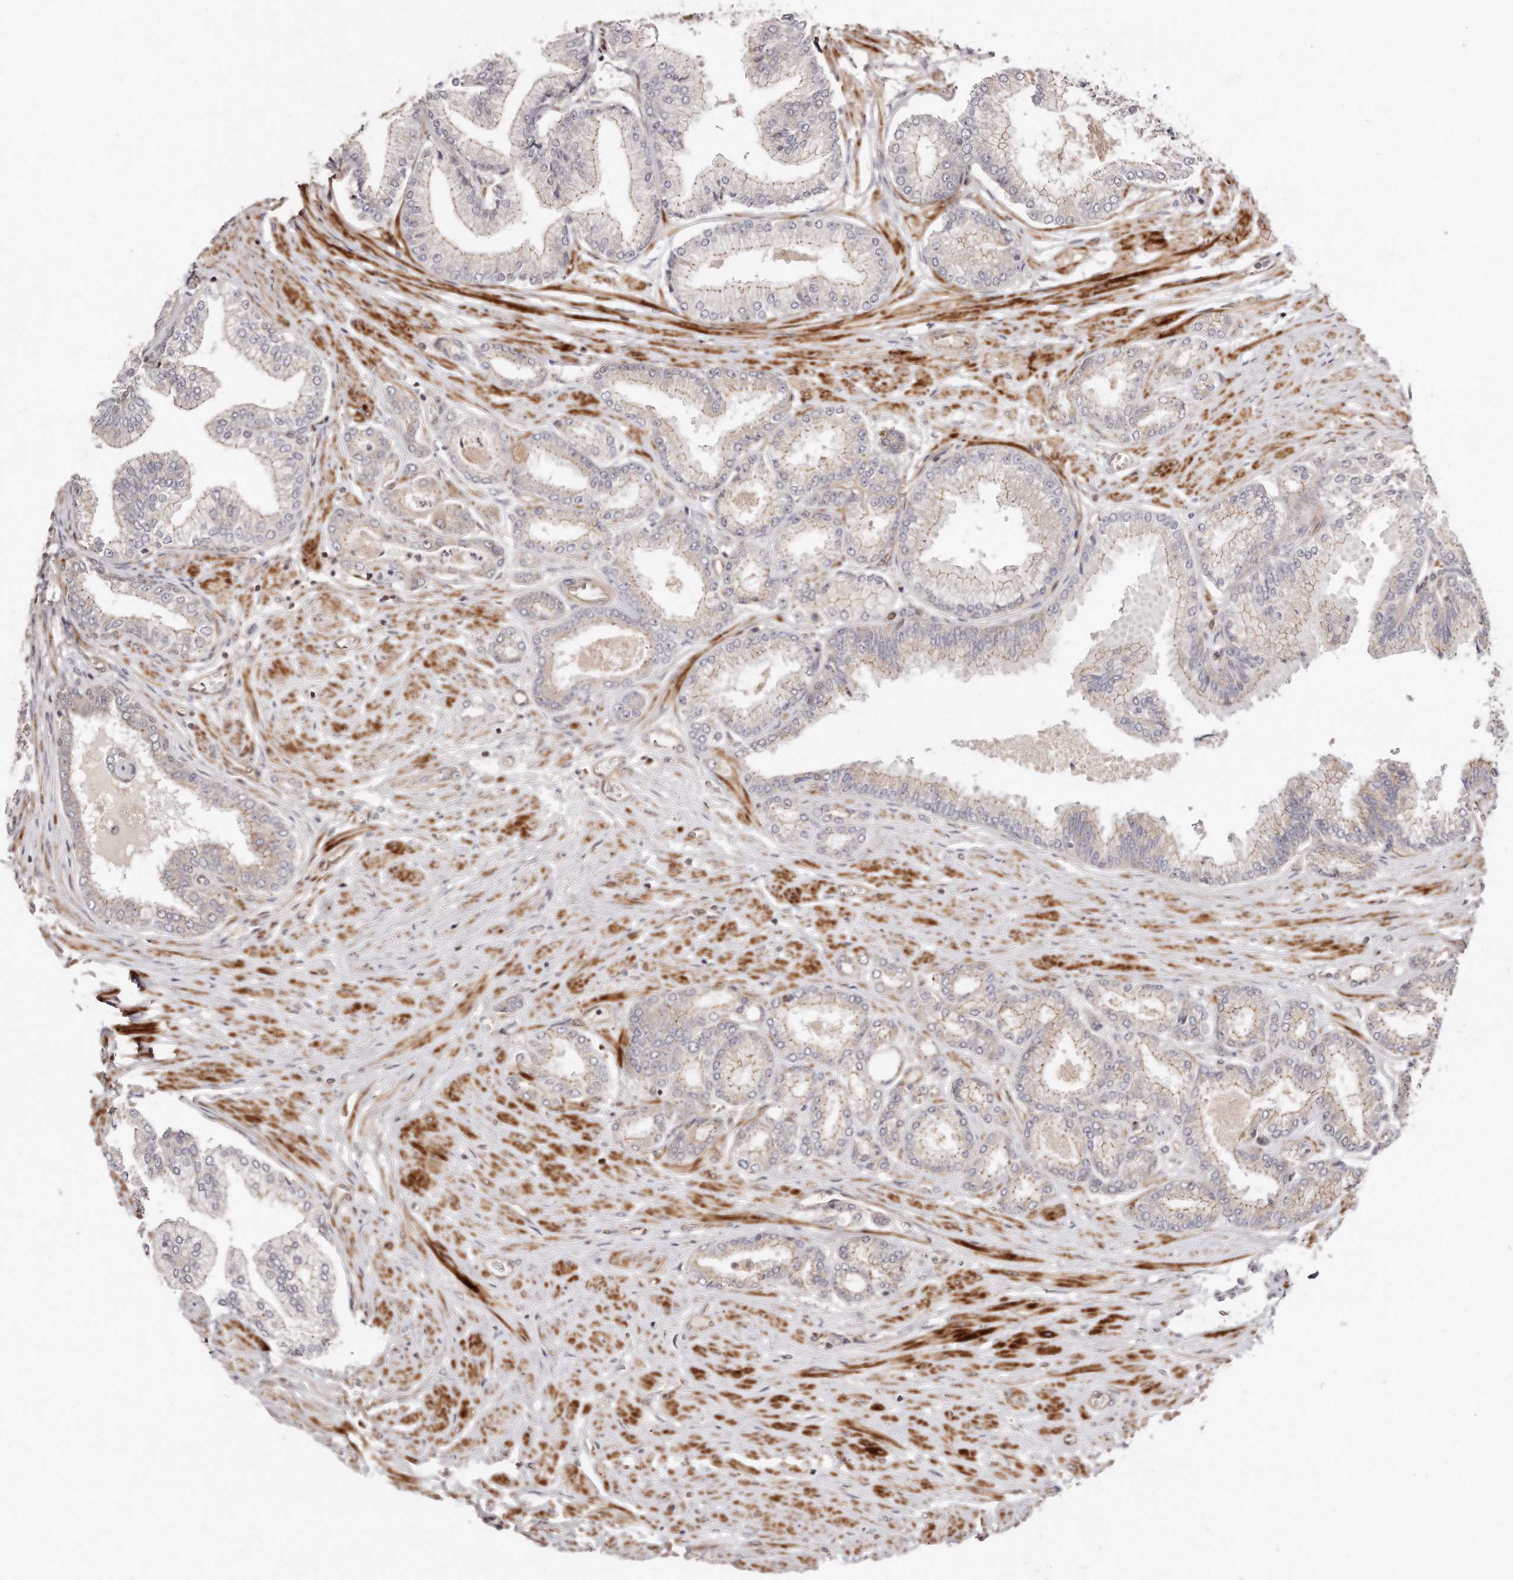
{"staining": {"intensity": "moderate", "quantity": "25%-75%", "location": "cytoplasmic/membranous"}, "tissue": "prostate cancer", "cell_type": "Tumor cells", "image_type": "cancer", "snomed": [{"axis": "morphology", "description": "Adenocarcinoma, Low grade"}, {"axis": "topography", "description": "Prostate"}], "caption": "Adenocarcinoma (low-grade) (prostate) stained with a protein marker displays moderate staining in tumor cells.", "gene": "GBP4", "patient": {"sex": "male", "age": 63}}